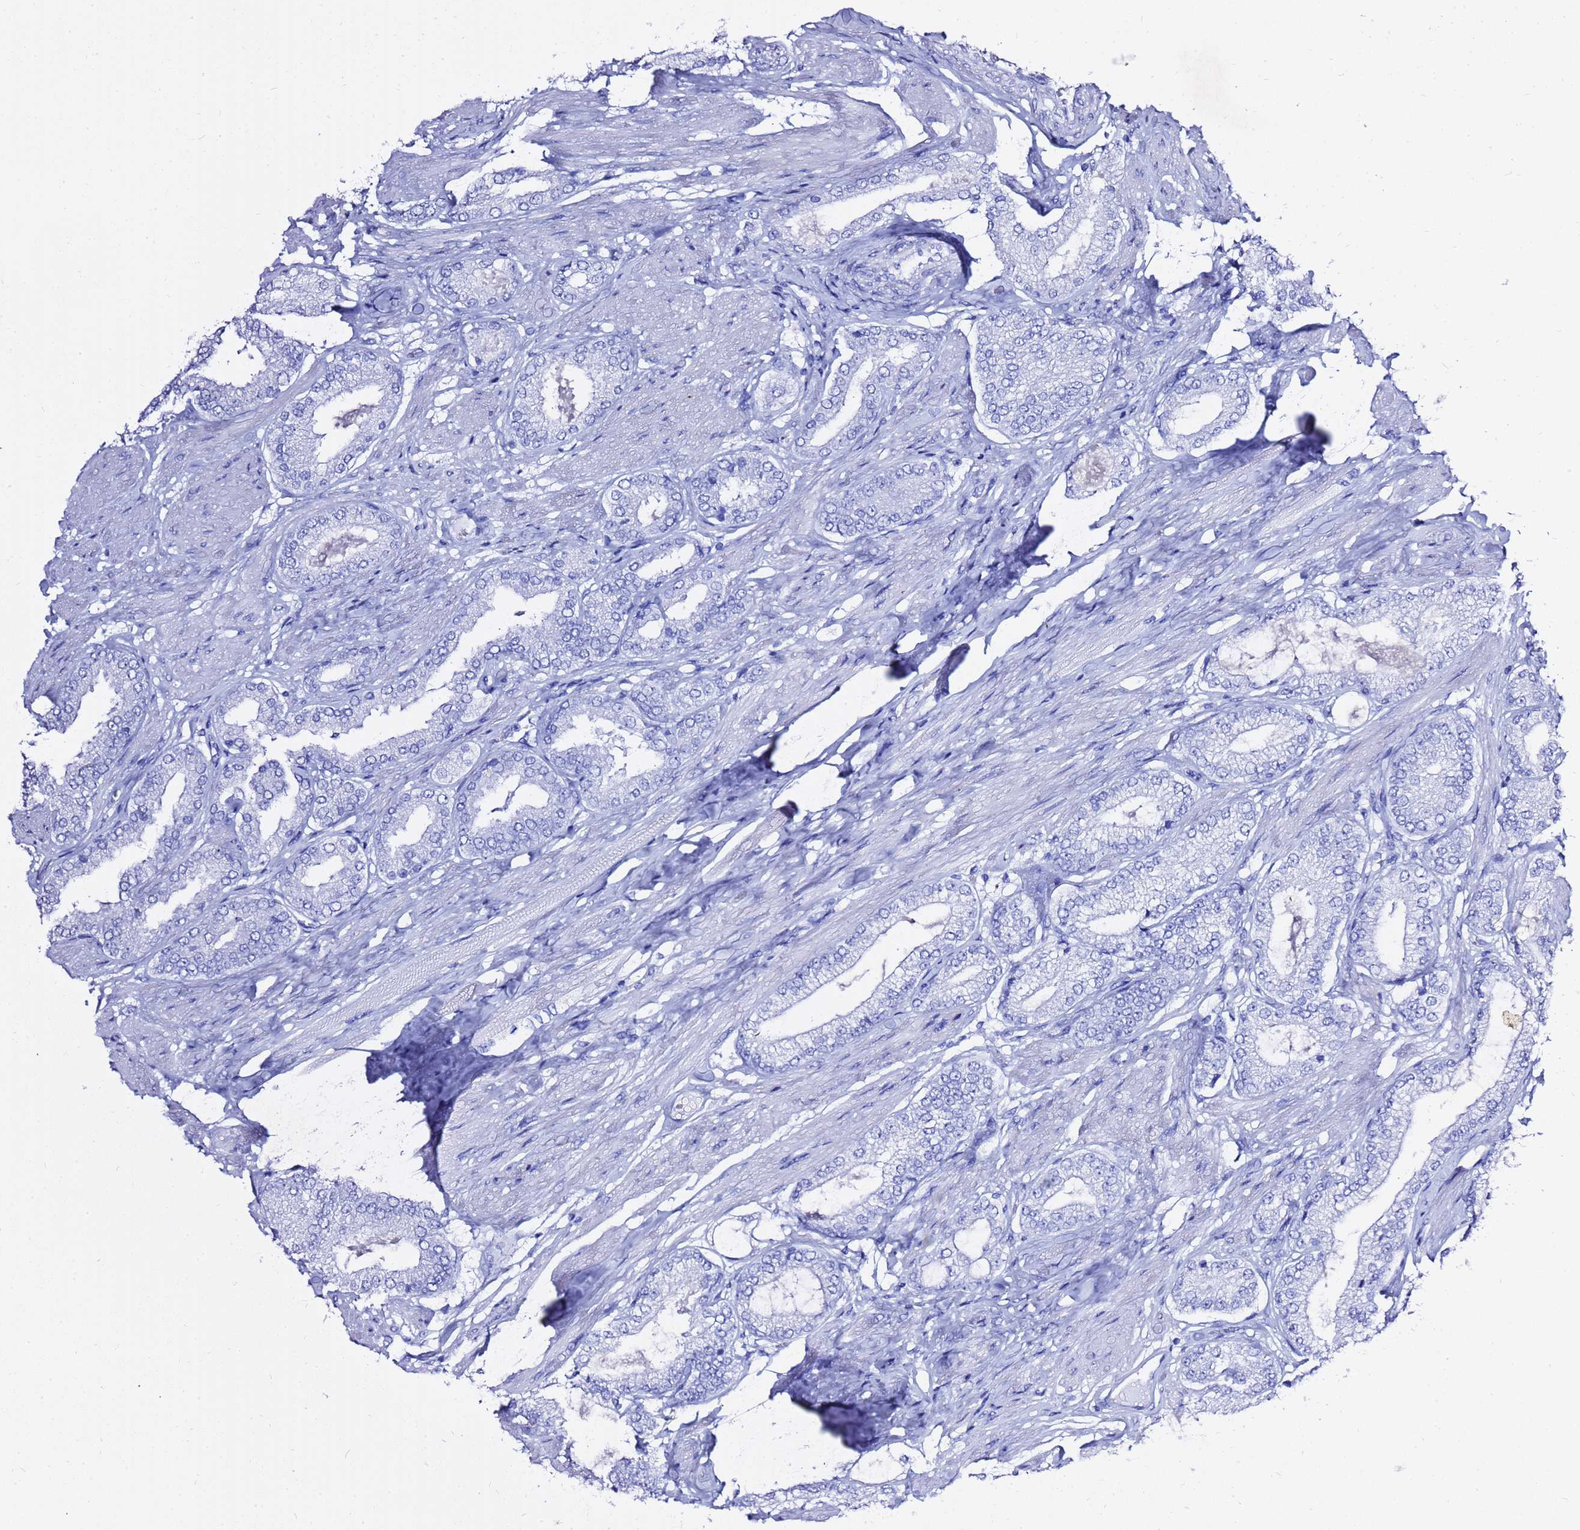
{"staining": {"intensity": "negative", "quantity": "none", "location": "none"}, "tissue": "prostate cancer", "cell_type": "Tumor cells", "image_type": "cancer", "snomed": [{"axis": "morphology", "description": "Adenocarcinoma, High grade"}, {"axis": "topography", "description": "Prostate and seminal vesicle, NOS"}], "caption": "An image of human adenocarcinoma (high-grade) (prostate) is negative for staining in tumor cells.", "gene": "LIPF", "patient": {"sex": "male", "age": 64}}